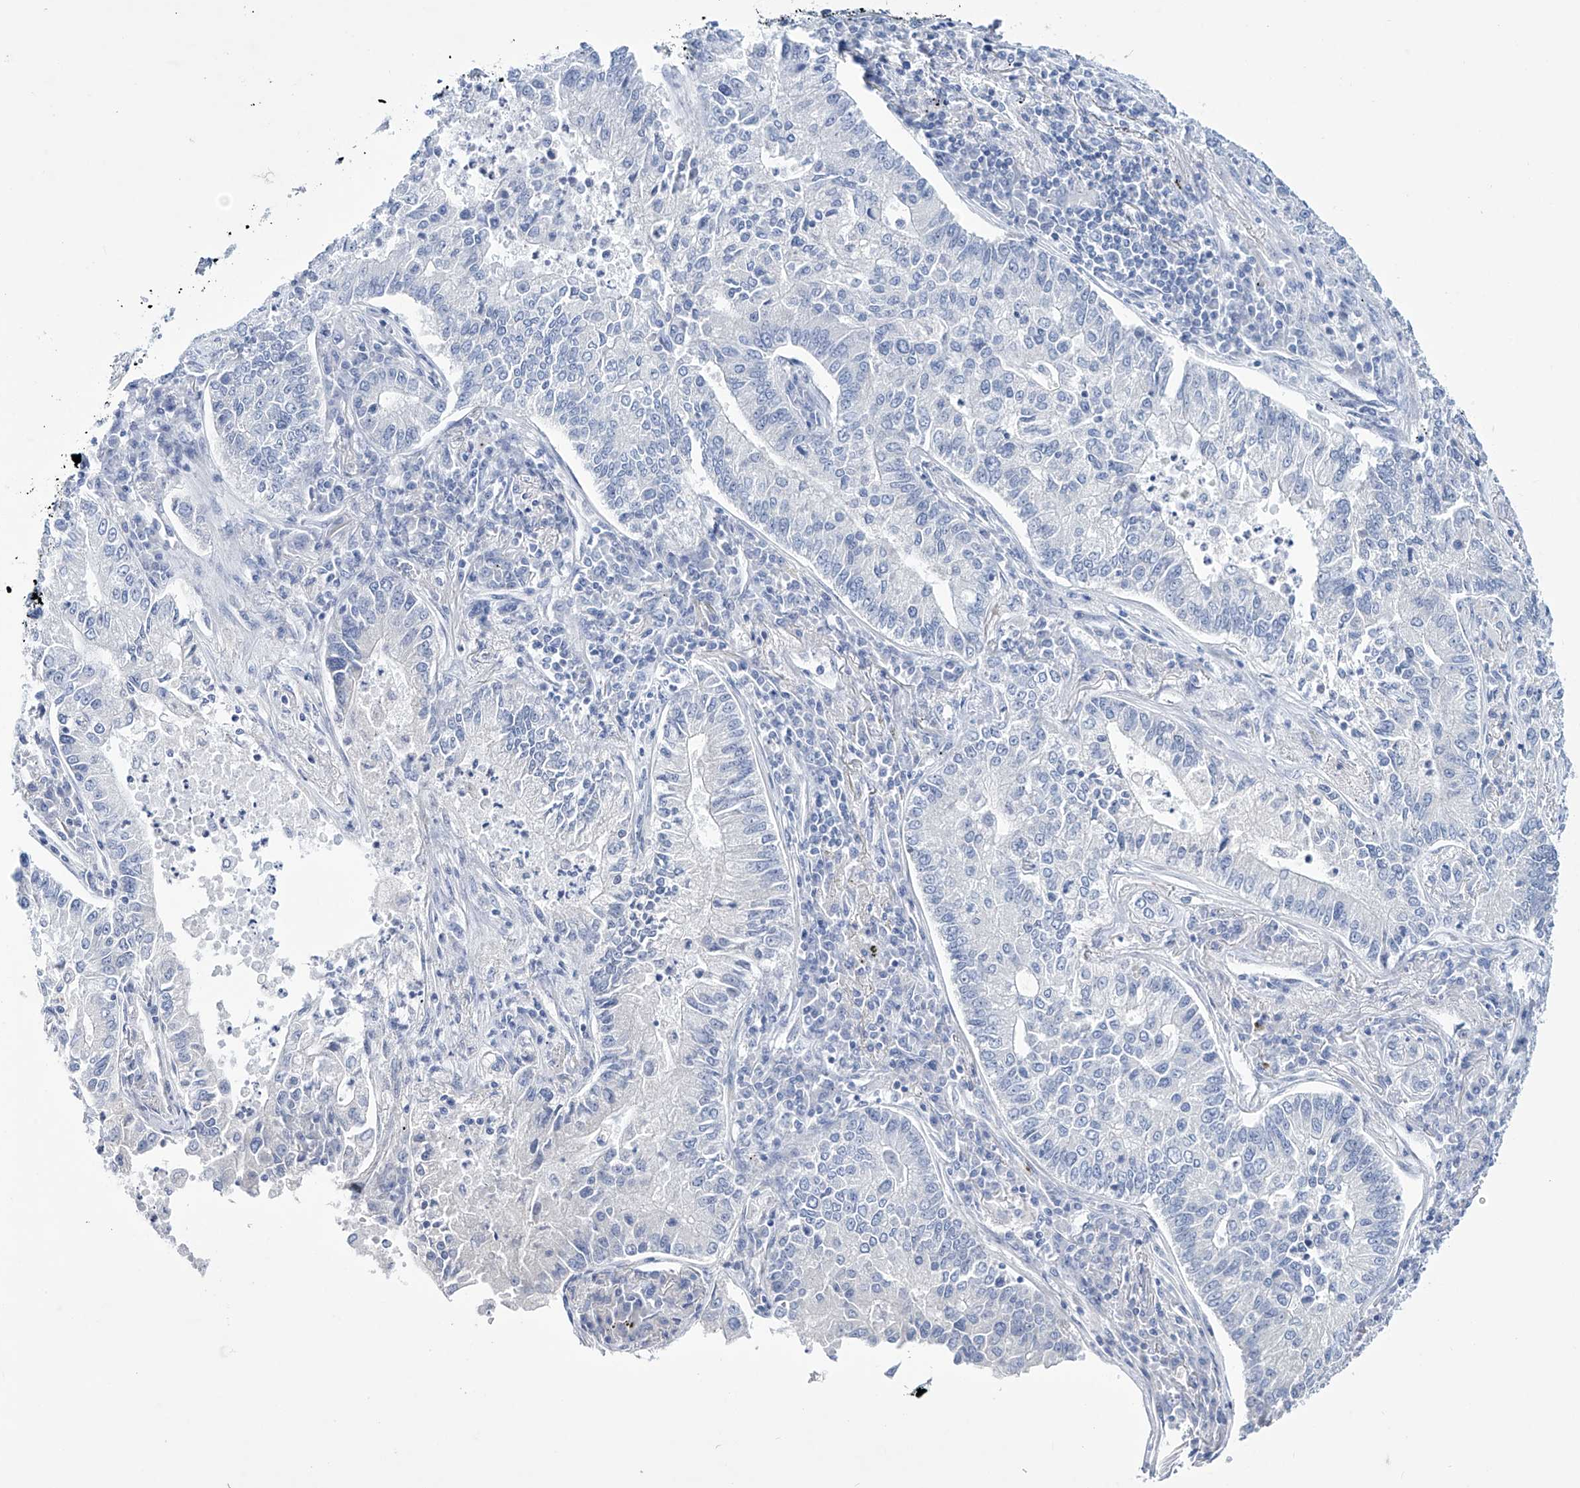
{"staining": {"intensity": "negative", "quantity": "none", "location": "none"}, "tissue": "lung cancer", "cell_type": "Tumor cells", "image_type": "cancer", "snomed": [{"axis": "morphology", "description": "Adenocarcinoma, NOS"}, {"axis": "topography", "description": "Lung"}], "caption": "Human lung cancer stained for a protein using IHC exhibits no expression in tumor cells.", "gene": "TRIM60", "patient": {"sex": "male", "age": 49}}